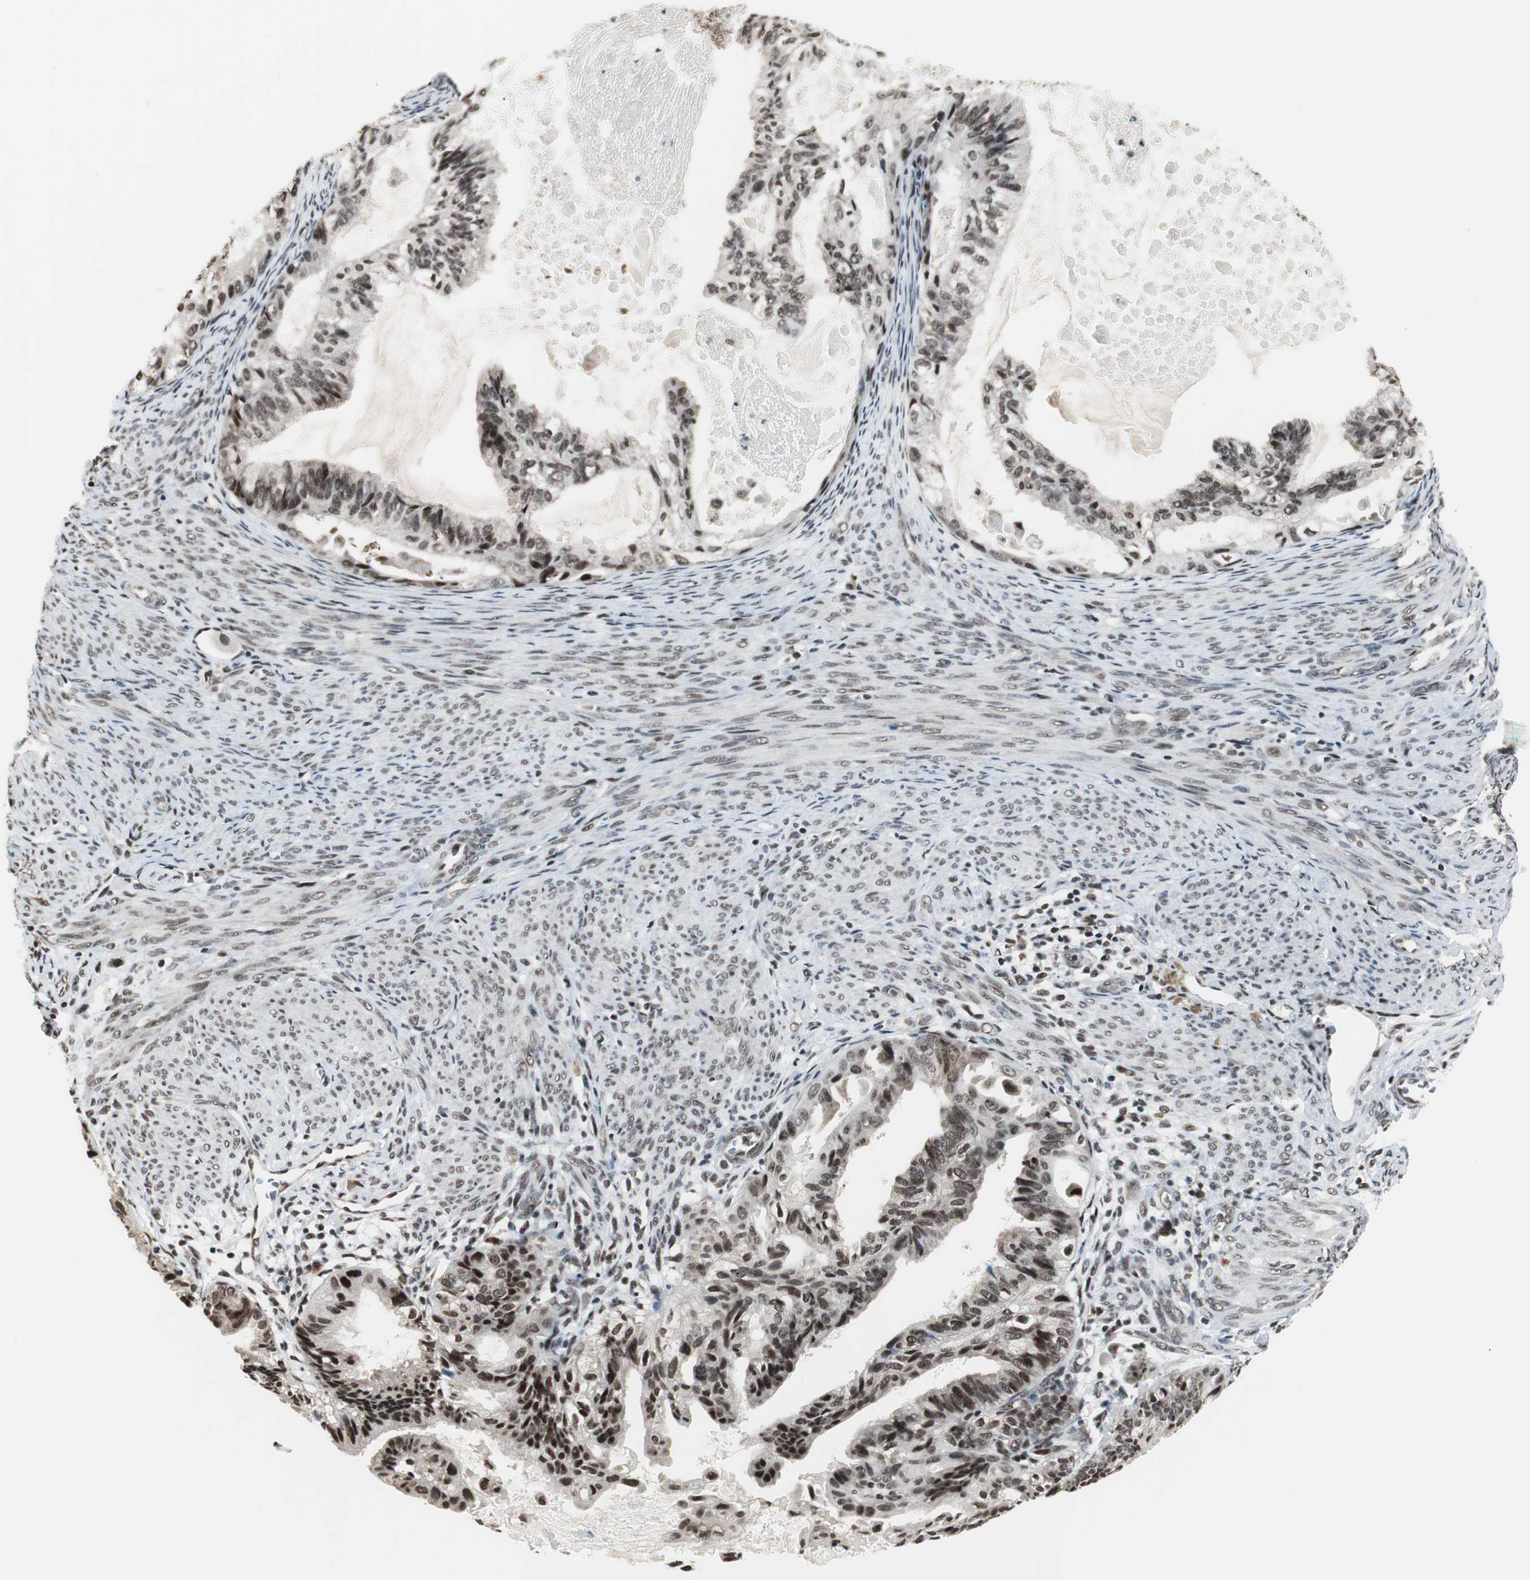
{"staining": {"intensity": "strong", "quantity": ">75%", "location": "nuclear"}, "tissue": "cervical cancer", "cell_type": "Tumor cells", "image_type": "cancer", "snomed": [{"axis": "morphology", "description": "Normal tissue, NOS"}, {"axis": "morphology", "description": "Adenocarcinoma, NOS"}, {"axis": "topography", "description": "Cervix"}, {"axis": "topography", "description": "Endometrium"}], "caption": "The histopathology image displays a brown stain indicating the presence of a protein in the nuclear of tumor cells in cervical cancer.", "gene": "CDK9", "patient": {"sex": "female", "age": 86}}